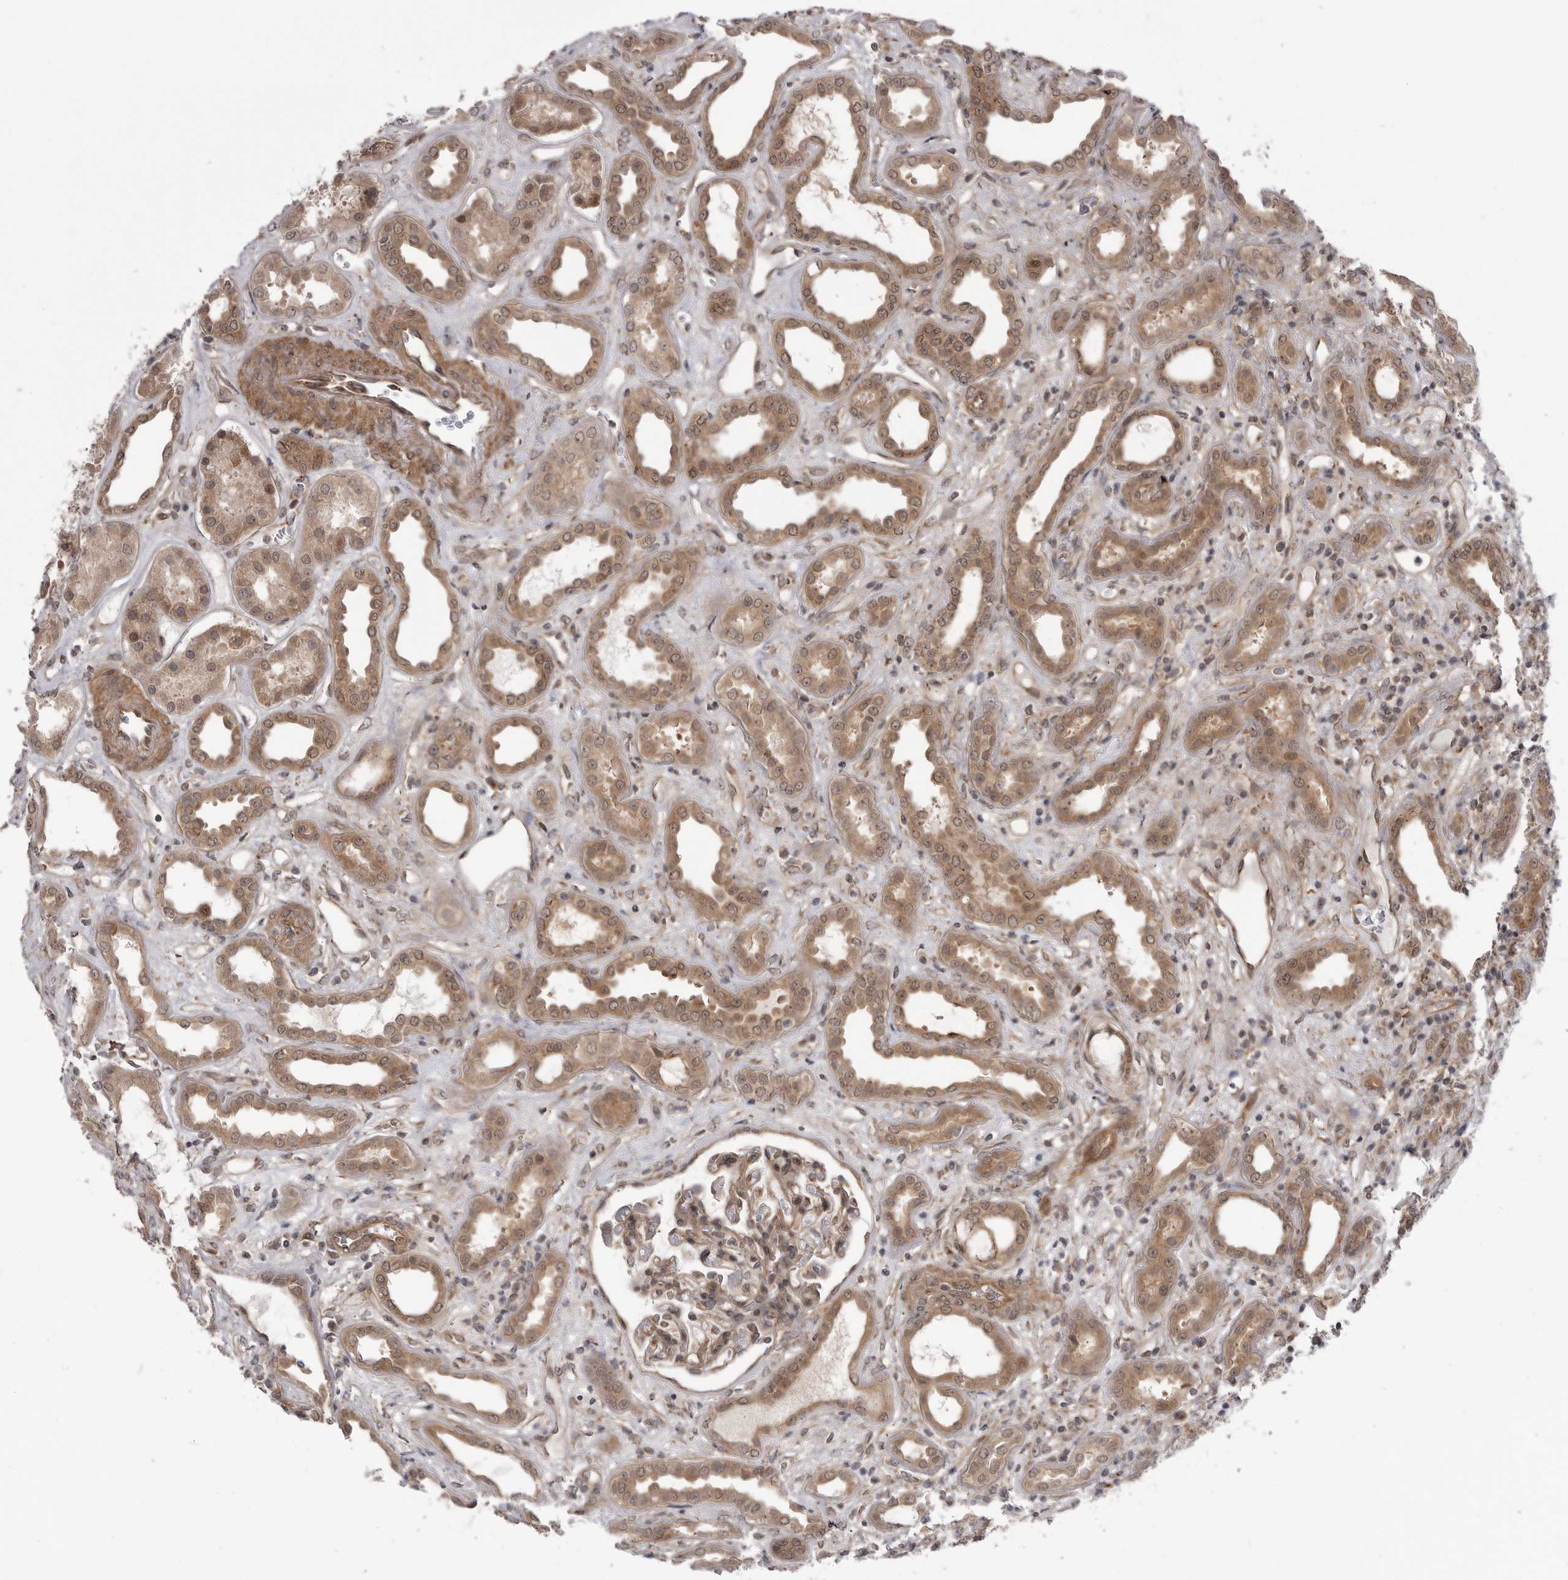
{"staining": {"intensity": "moderate", "quantity": ">75%", "location": "cytoplasmic/membranous,nuclear"}, "tissue": "kidney", "cell_type": "Cells in glomeruli", "image_type": "normal", "snomed": [{"axis": "morphology", "description": "Normal tissue, NOS"}, {"axis": "topography", "description": "Kidney"}], "caption": "Protein expression analysis of benign kidney demonstrates moderate cytoplasmic/membranous,nuclear positivity in approximately >75% of cells in glomeruli.", "gene": "PDCL", "patient": {"sex": "male", "age": 59}}